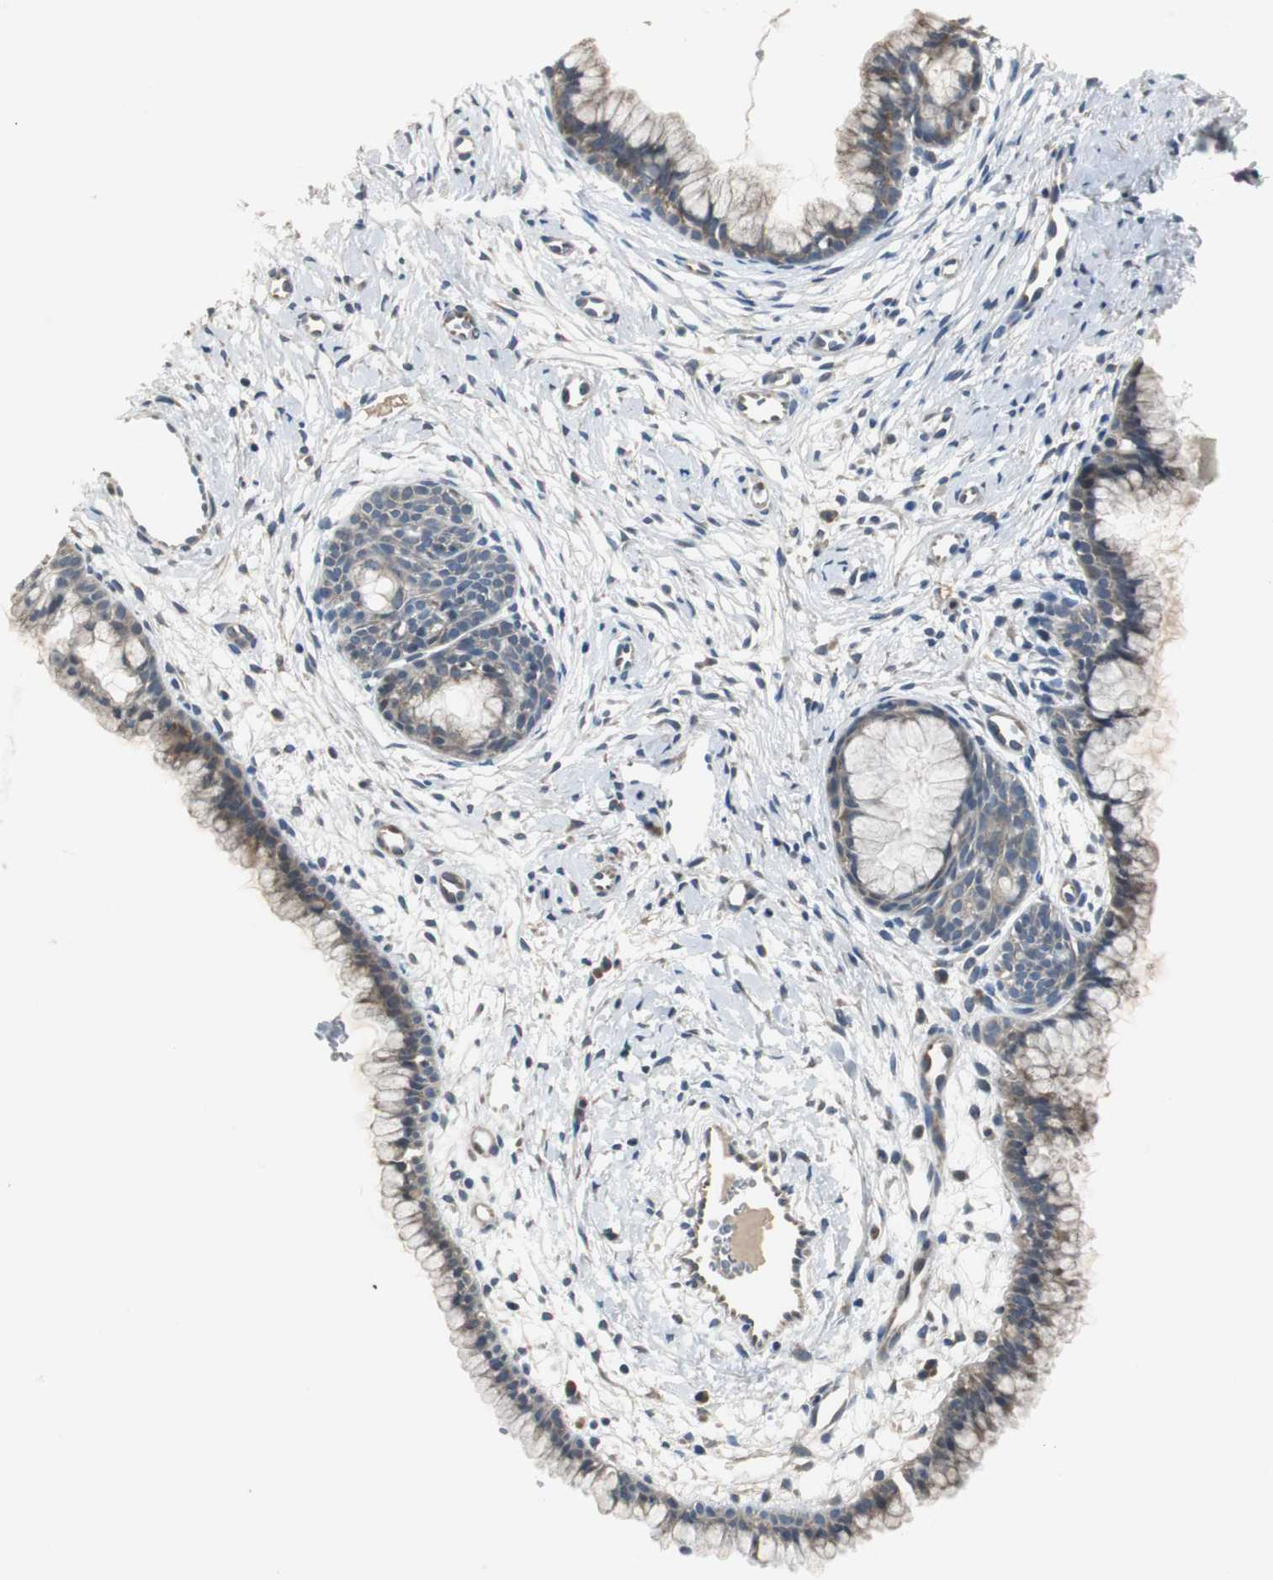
{"staining": {"intensity": "weak", "quantity": ">75%", "location": "cytoplasmic/membranous"}, "tissue": "cervix", "cell_type": "Glandular cells", "image_type": "normal", "snomed": [{"axis": "morphology", "description": "Normal tissue, NOS"}, {"axis": "topography", "description": "Cervix"}], "caption": "Human cervix stained for a protein (brown) exhibits weak cytoplasmic/membranous positive staining in approximately >75% of glandular cells.", "gene": "MYT1", "patient": {"sex": "female", "age": 39}}